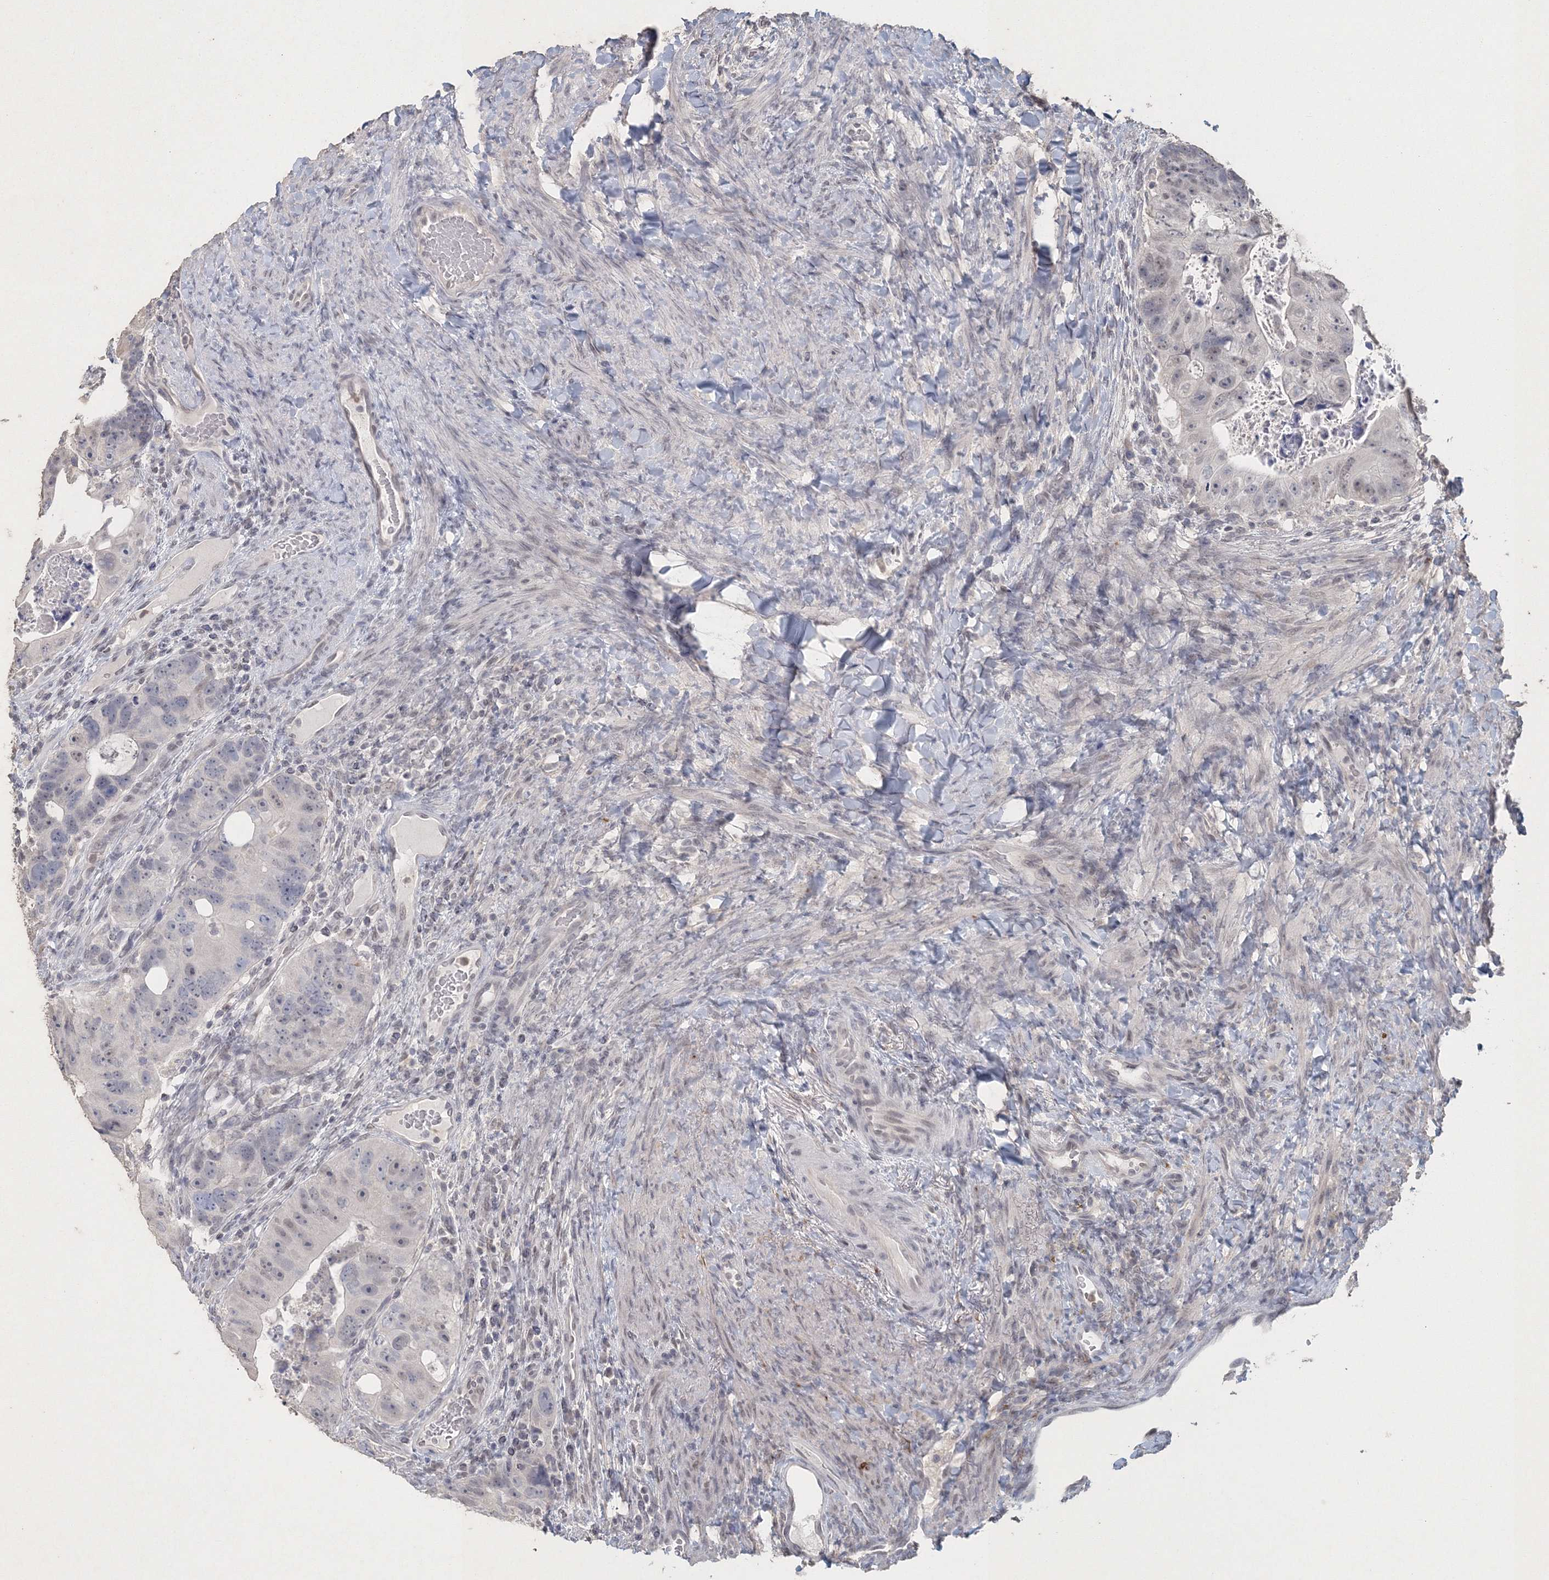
{"staining": {"intensity": "negative", "quantity": "none", "location": "none"}, "tissue": "colorectal cancer", "cell_type": "Tumor cells", "image_type": "cancer", "snomed": [{"axis": "morphology", "description": "Adenocarcinoma, NOS"}, {"axis": "topography", "description": "Rectum"}], "caption": "Tumor cells are negative for brown protein staining in colorectal cancer (adenocarcinoma). The staining is performed using DAB brown chromogen with nuclei counter-stained in using hematoxylin.", "gene": "UIMC1", "patient": {"sex": "male", "age": 59}}